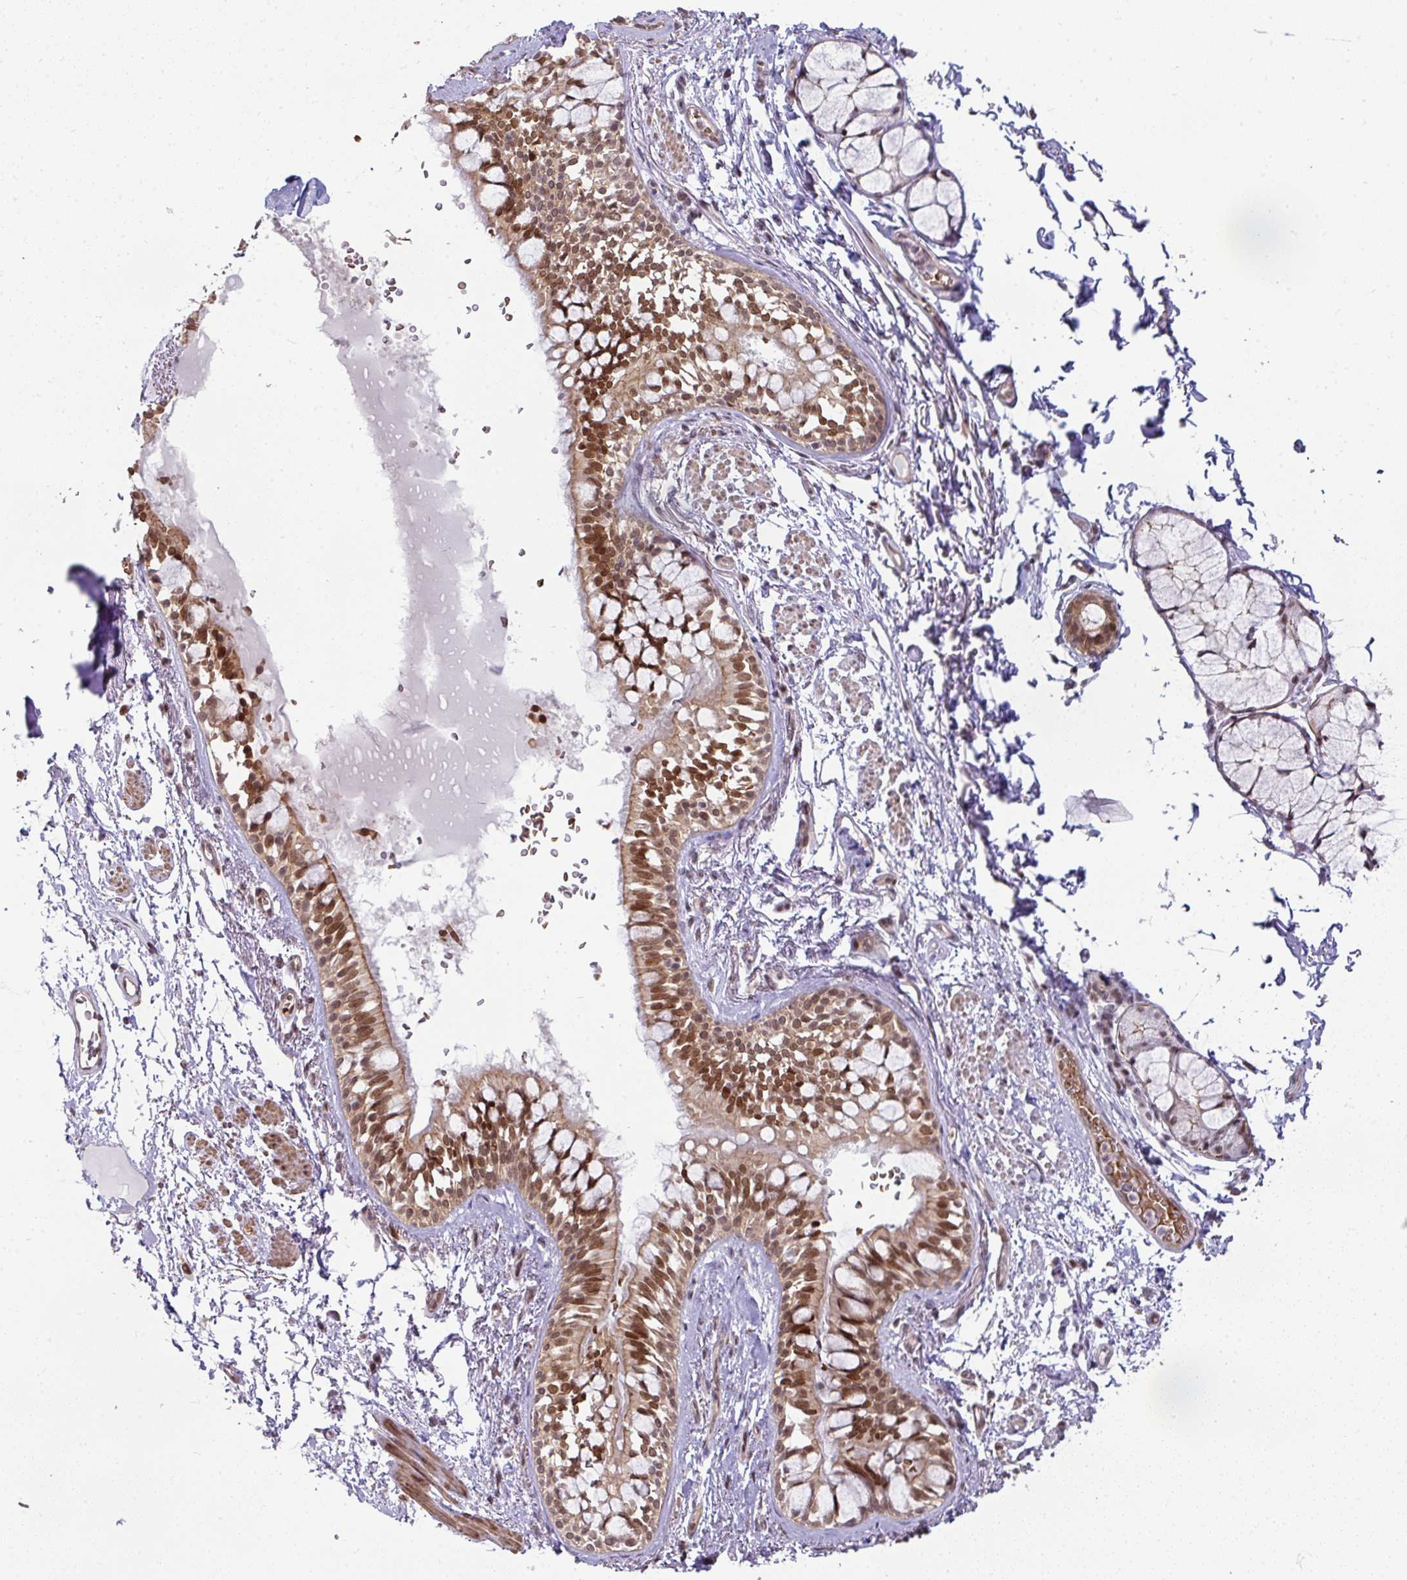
{"staining": {"intensity": "strong", "quantity": ">75%", "location": "cytoplasmic/membranous,nuclear"}, "tissue": "bronchus", "cell_type": "Respiratory epithelial cells", "image_type": "normal", "snomed": [{"axis": "morphology", "description": "Normal tissue, NOS"}, {"axis": "topography", "description": "Bronchus"}], "caption": "IHC histopathology image of unremarkable bronchus: human bronchus stained using IHC exhibits high levels of strong protein expression localized specifically in the cytoplasmic/membranous,nuclear of respiratory epithelial cells, appearing as a cytoplasmic/membranous,nuclear brown color.", "gene": "NCOA5", "patient": {"sex": "male", "age": 70}}